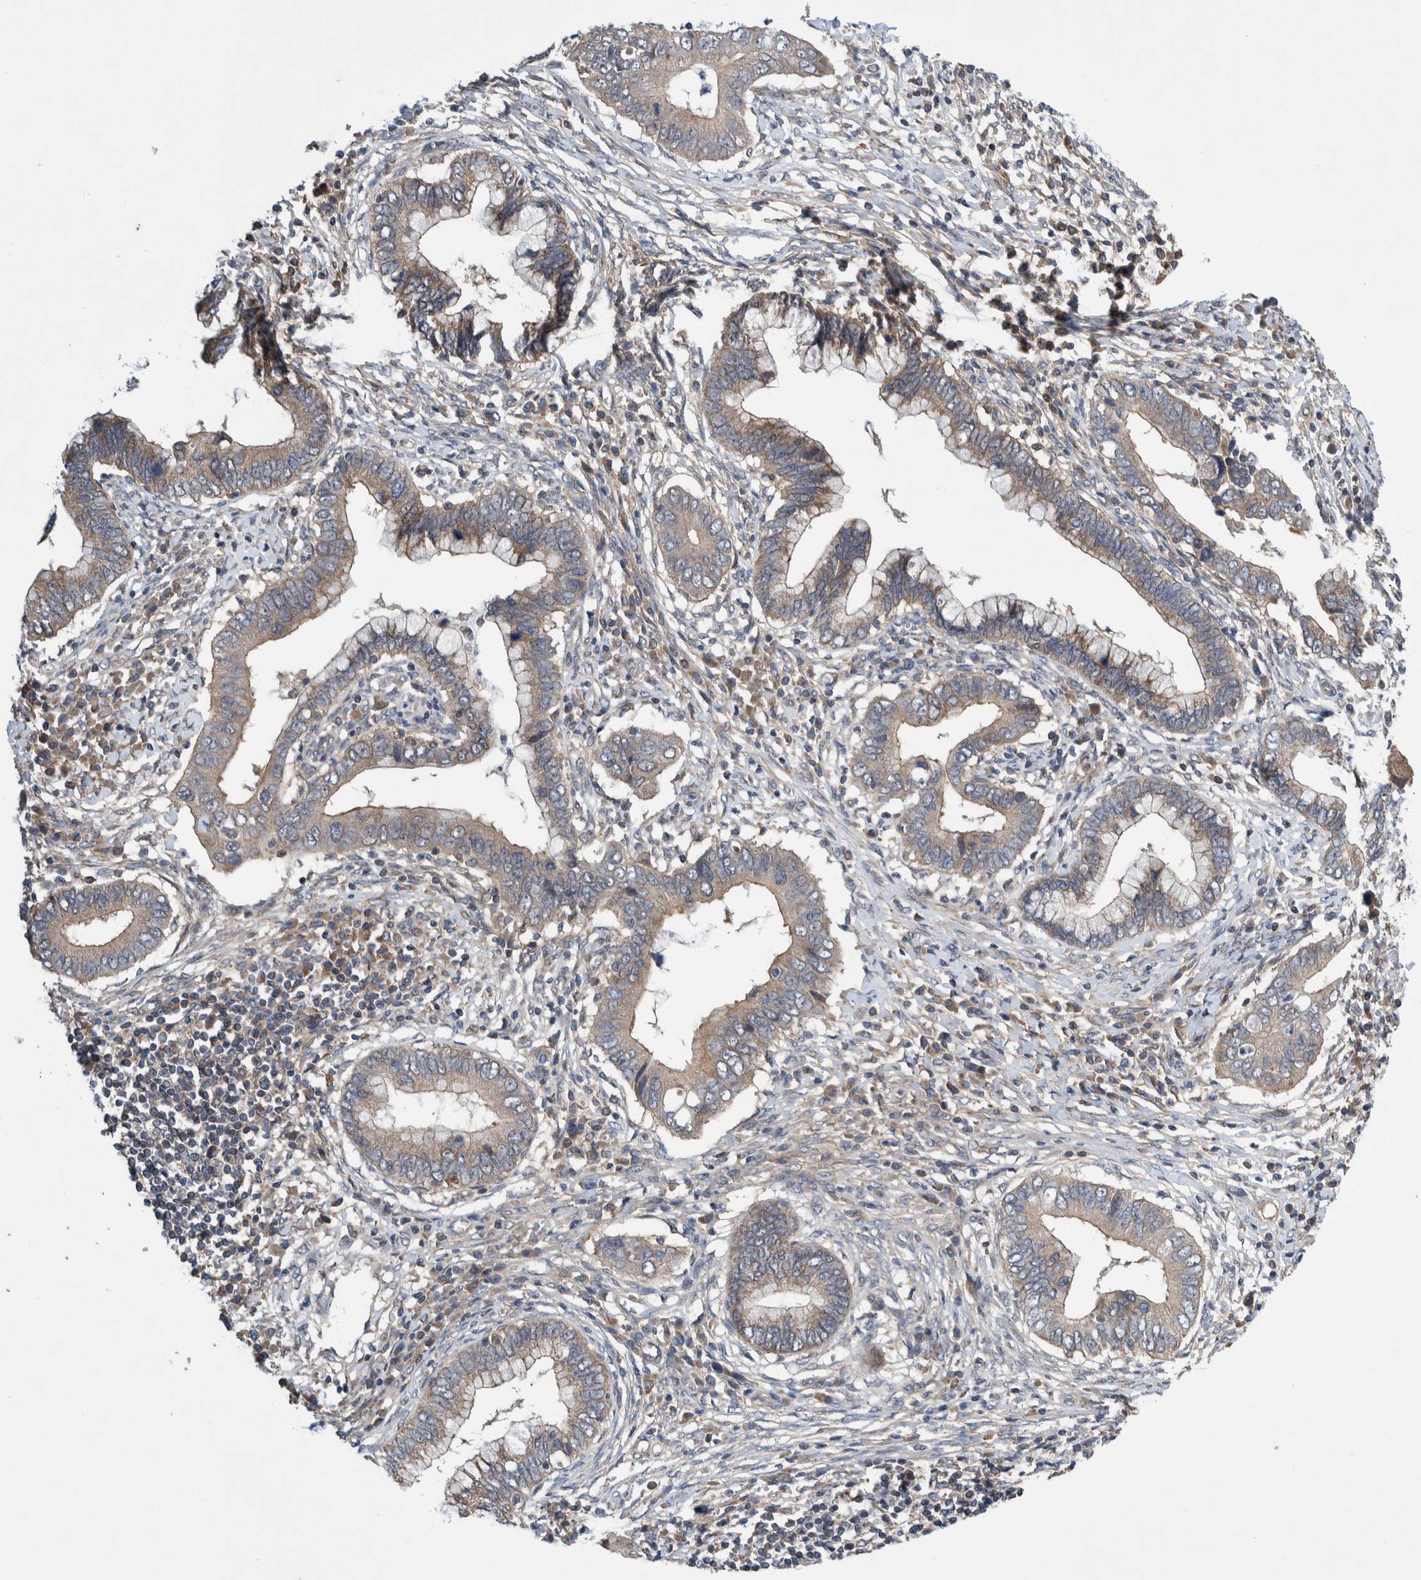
{"staining": {"intensity": "weak", "quantity": ">75%", "location": "cytoplasmic/membranous"}, "tissue": "cervical cancer", "cell_type": "Tumor cells", "image_type": "cancer", "snomed": [{"axis": "morphology", "description": "Adenocarcinoma, NOS"}, {"axis": "topography", "description": "Cervix"}], "caption": "Human cervical cancer stained with a brown dye reveals weak cytoplasmic/membranous positive expression in approximately >75% of tumor cells.", "gene": "PIK3R6", "patient": {"sex": "female", "age": 44}}